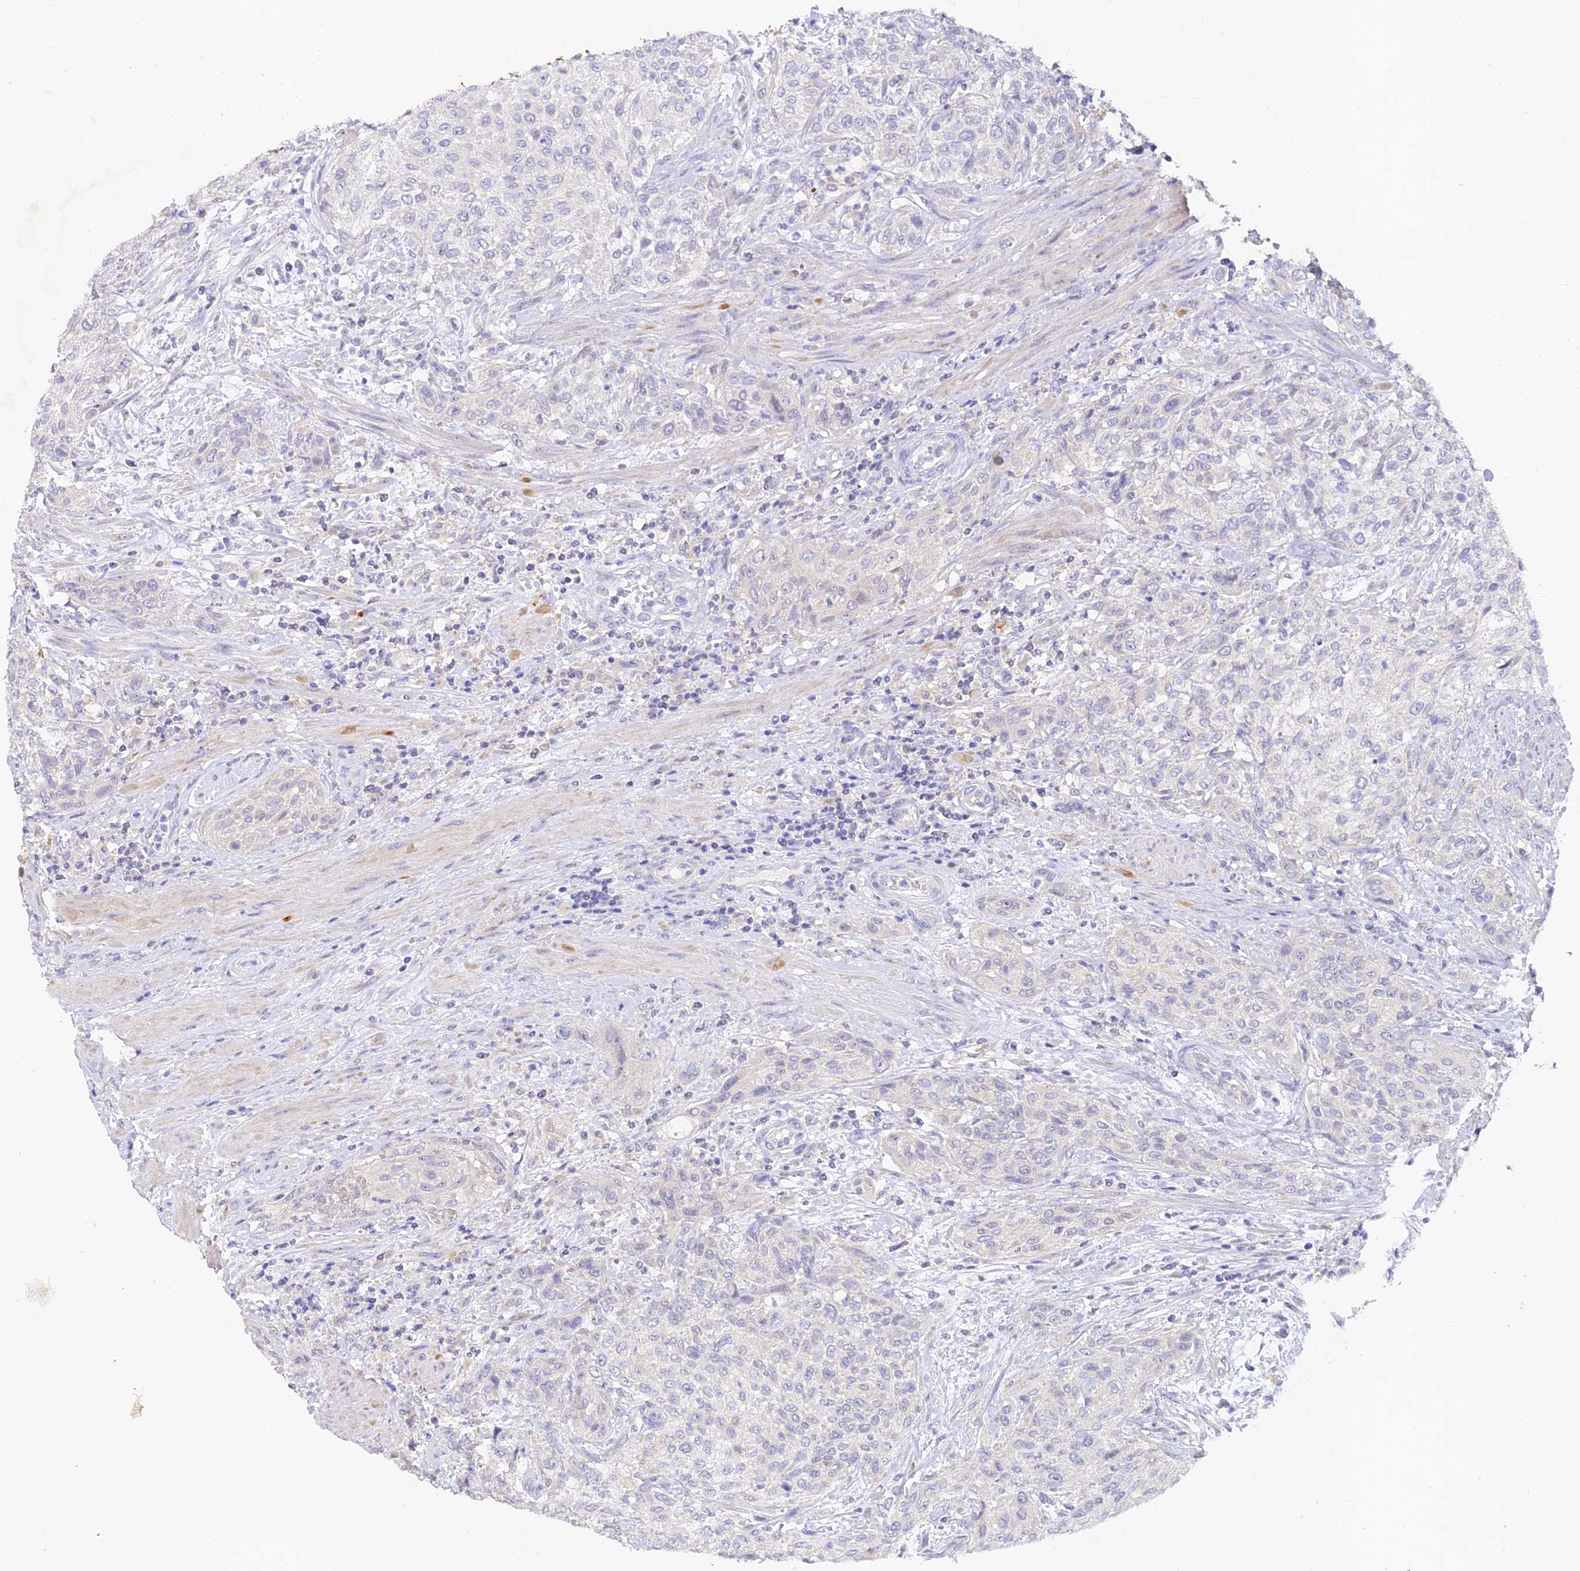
{"staining": {"intensity": "negative", "quantity": "none", "location": "none"}, "tissue": "urothelial cancer", "cell_type": "Tumor cells", "image_type": "cancer", "snomed": [{"axis": "morphology", "description": "Normal tissue, NOS"}, {"axis": "morphology", "description": "Urothelial carcinoma, NOS"}, {"axis": "topography", "description": "Urinary bladder"}, {"axis": "topography", "description": "Peripheral nerve tissue"}], "caption": "IHC photomicrograph of human transitional cell carcinoma stained for a protein (brown), which exhibits no positivity in tumor cells.", "gene": "DONSON", "patient": {"sex": "male", "age": 35}}